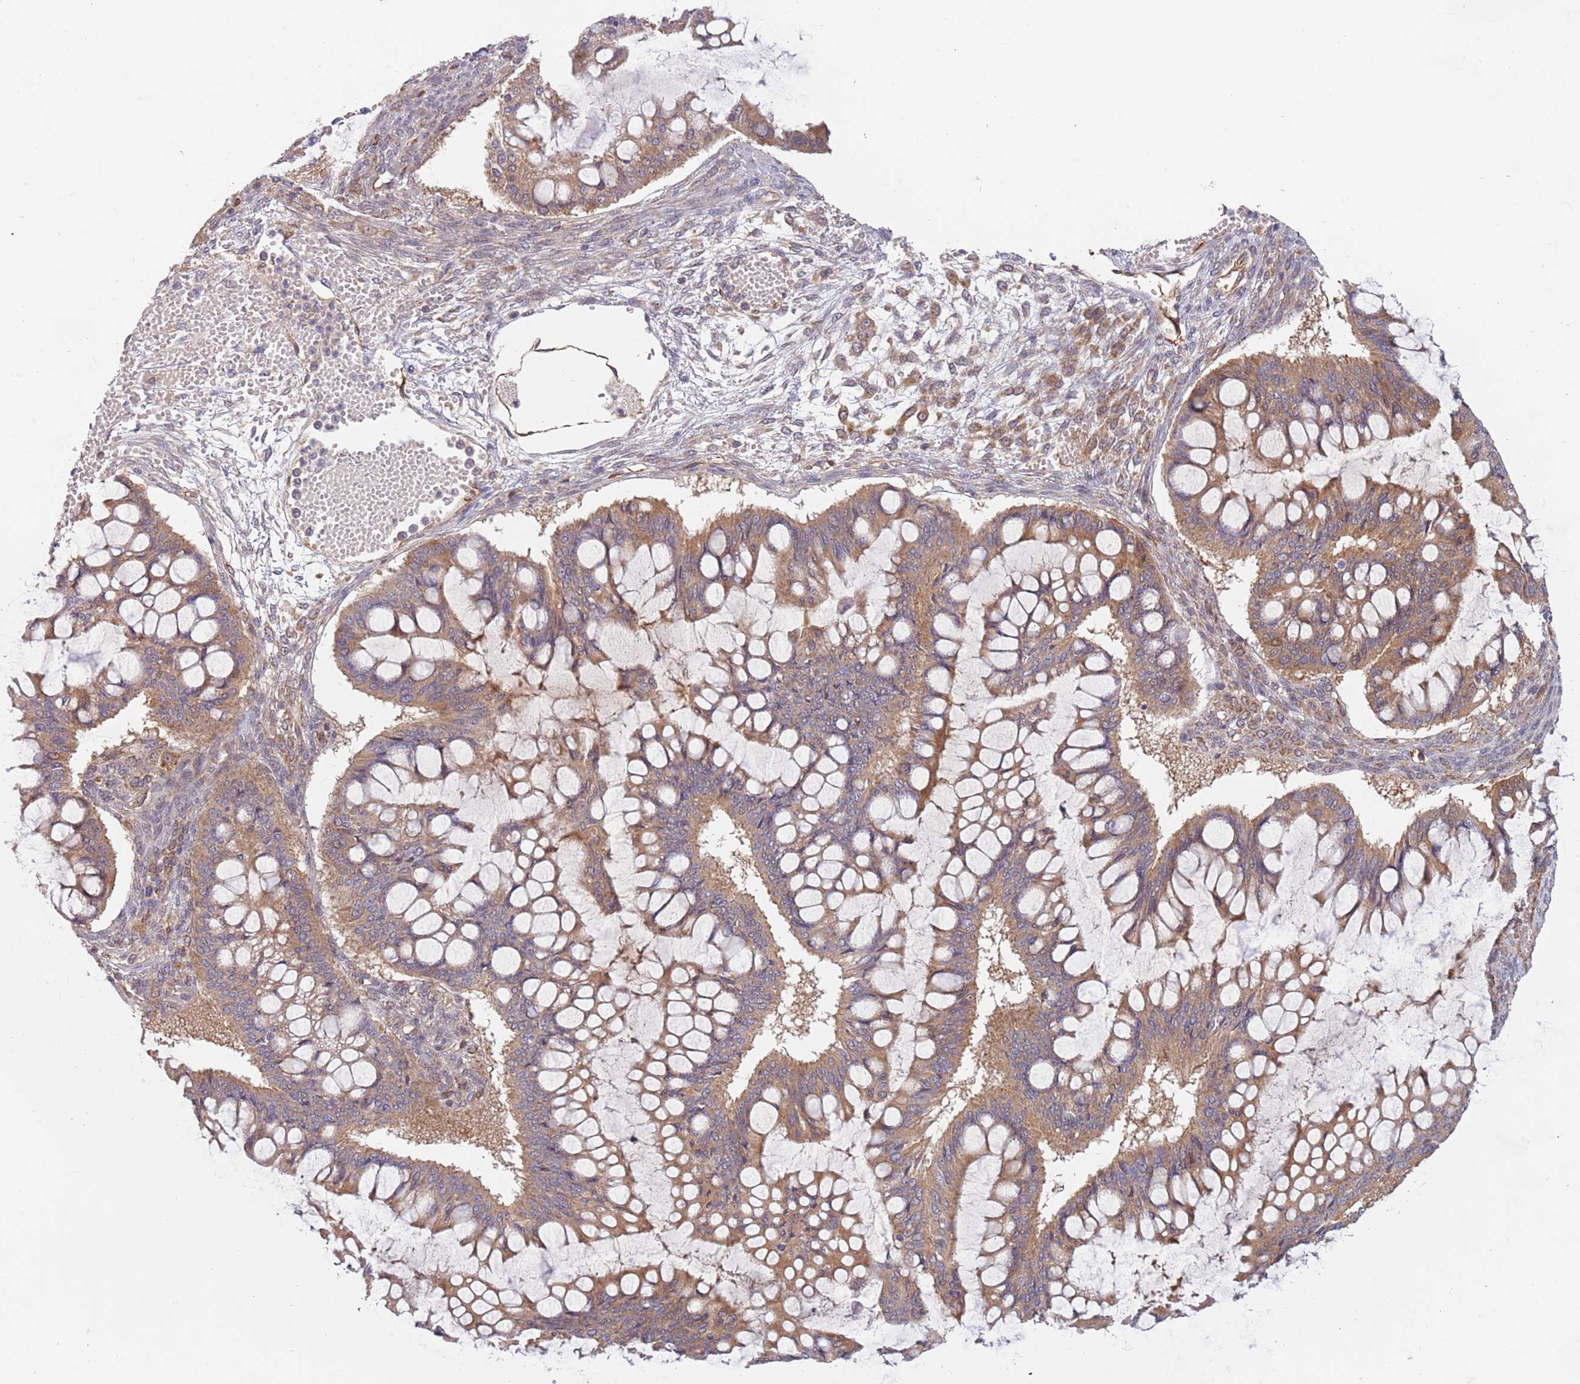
{"staining": {"intensity": "moderate", "quantity": ">75%", "location": "cytoplasmic/membranous"}, "tissue": "ovarian cancer", "cell_type": "Tumor cells", "image_type": "cancer", "snomed": [{"axis": "morphology", "description": "Cystadenocarcinoma, mucinous, NOS"}, {"axis": "topography", "description": "Ovary"}], "caption": "There is medium levels of moderate cytoplasmic/membranous positivity in tumor cells of ovarian cancer (mucinous cystadenocarcinoma), as demonstrated by immunohistochemical staining (brown color).", "gene": "GUK1", "patient": {"sex": "female", "age": 73}}